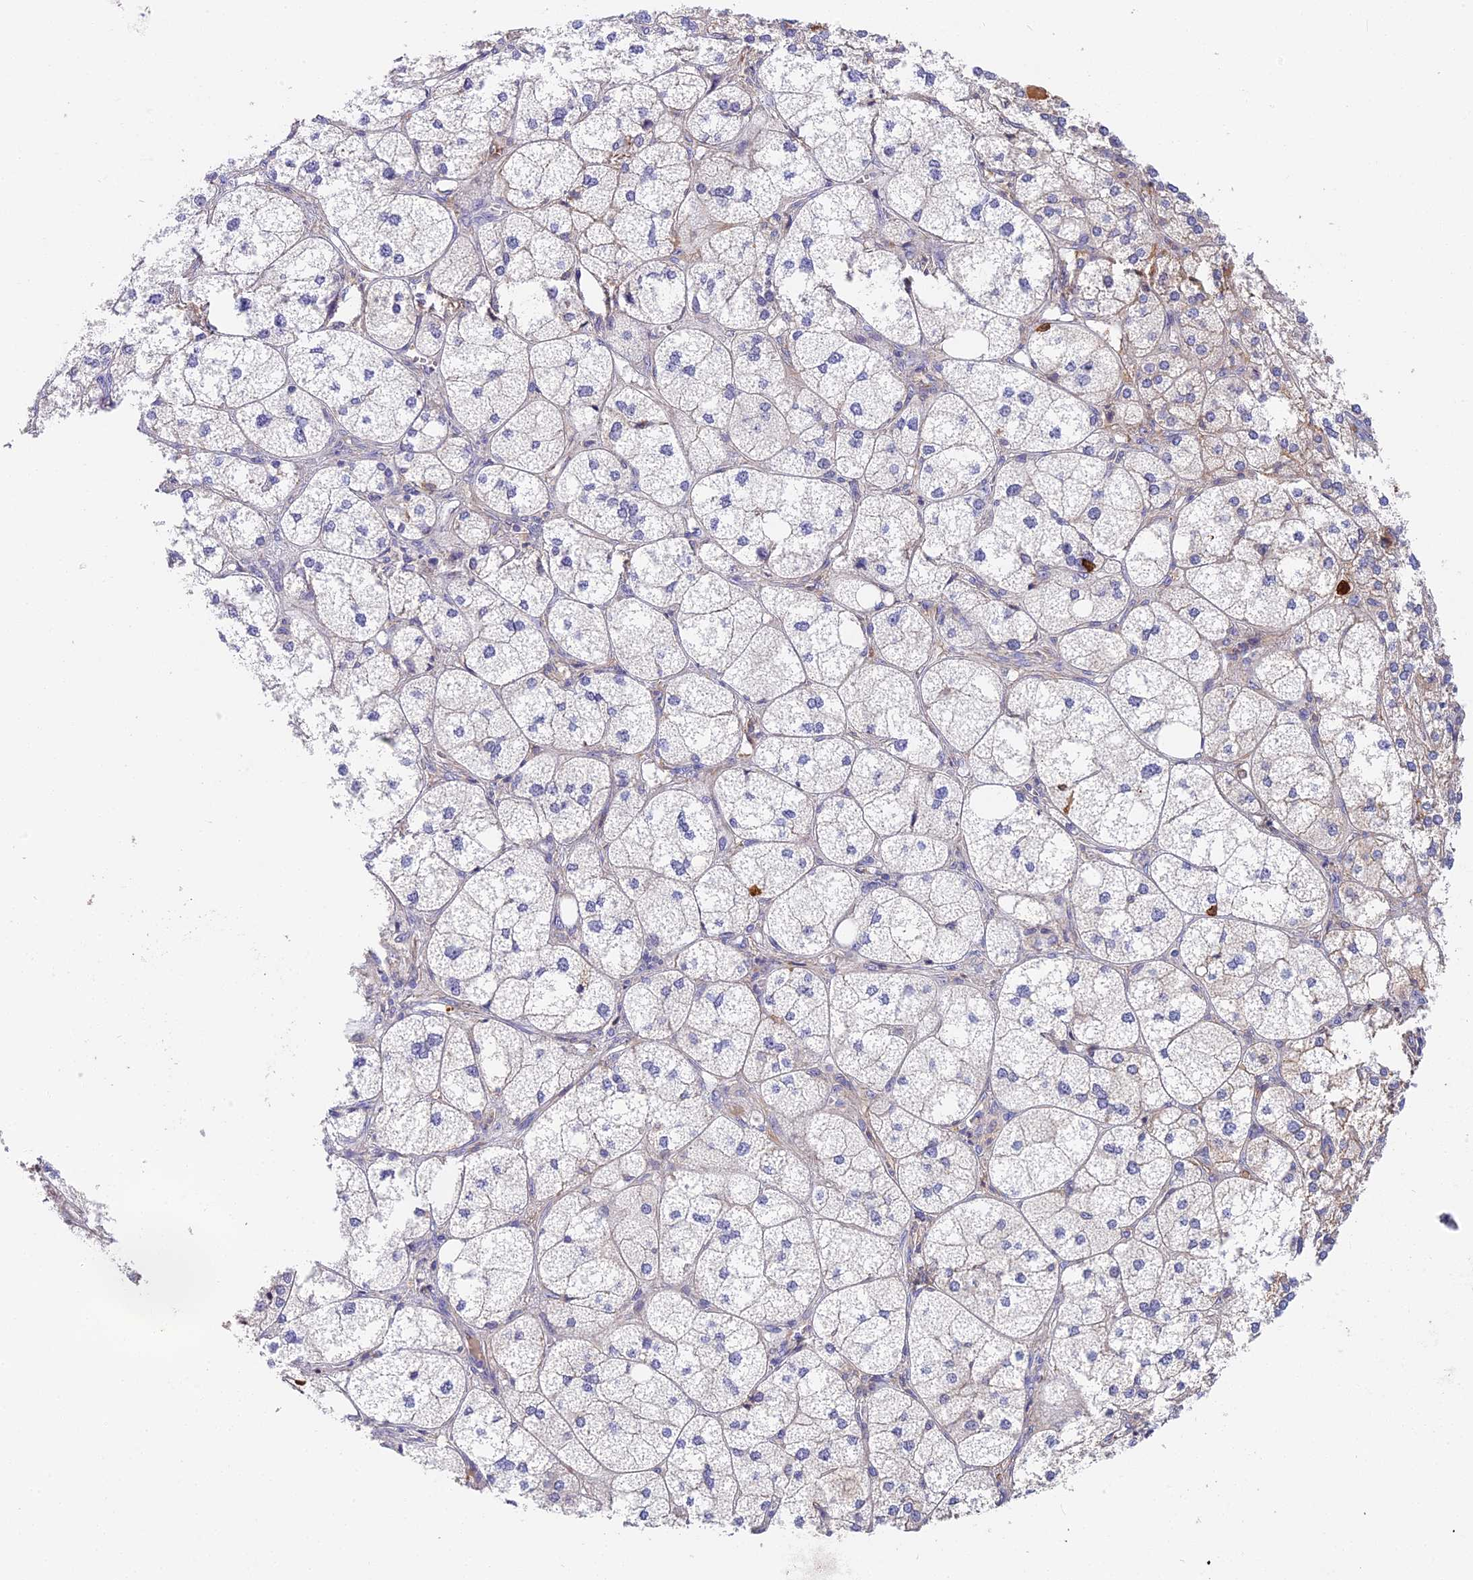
{"staining": {"intensity": "weak", "quantity": "25%-75%", "location": "cytoplasmic/membranous"}, "tissue": "adrenal gland", "cell_type": "Glandular cells", "image_type": "normal", "snomed": [{"axis": "morphology", "description": "Normal tissue, NOS"}, {"axis": "topography", "description": "Adrenal gland"}], "caption": "Human adrenal gland stained with a brown dye exhibits weak cytoplasmic/membranous positive positivity in approximately 25%-75% of glandular cells.", "gene": "ADGRD1", "patient": {"sex": "female", "age": 61}}